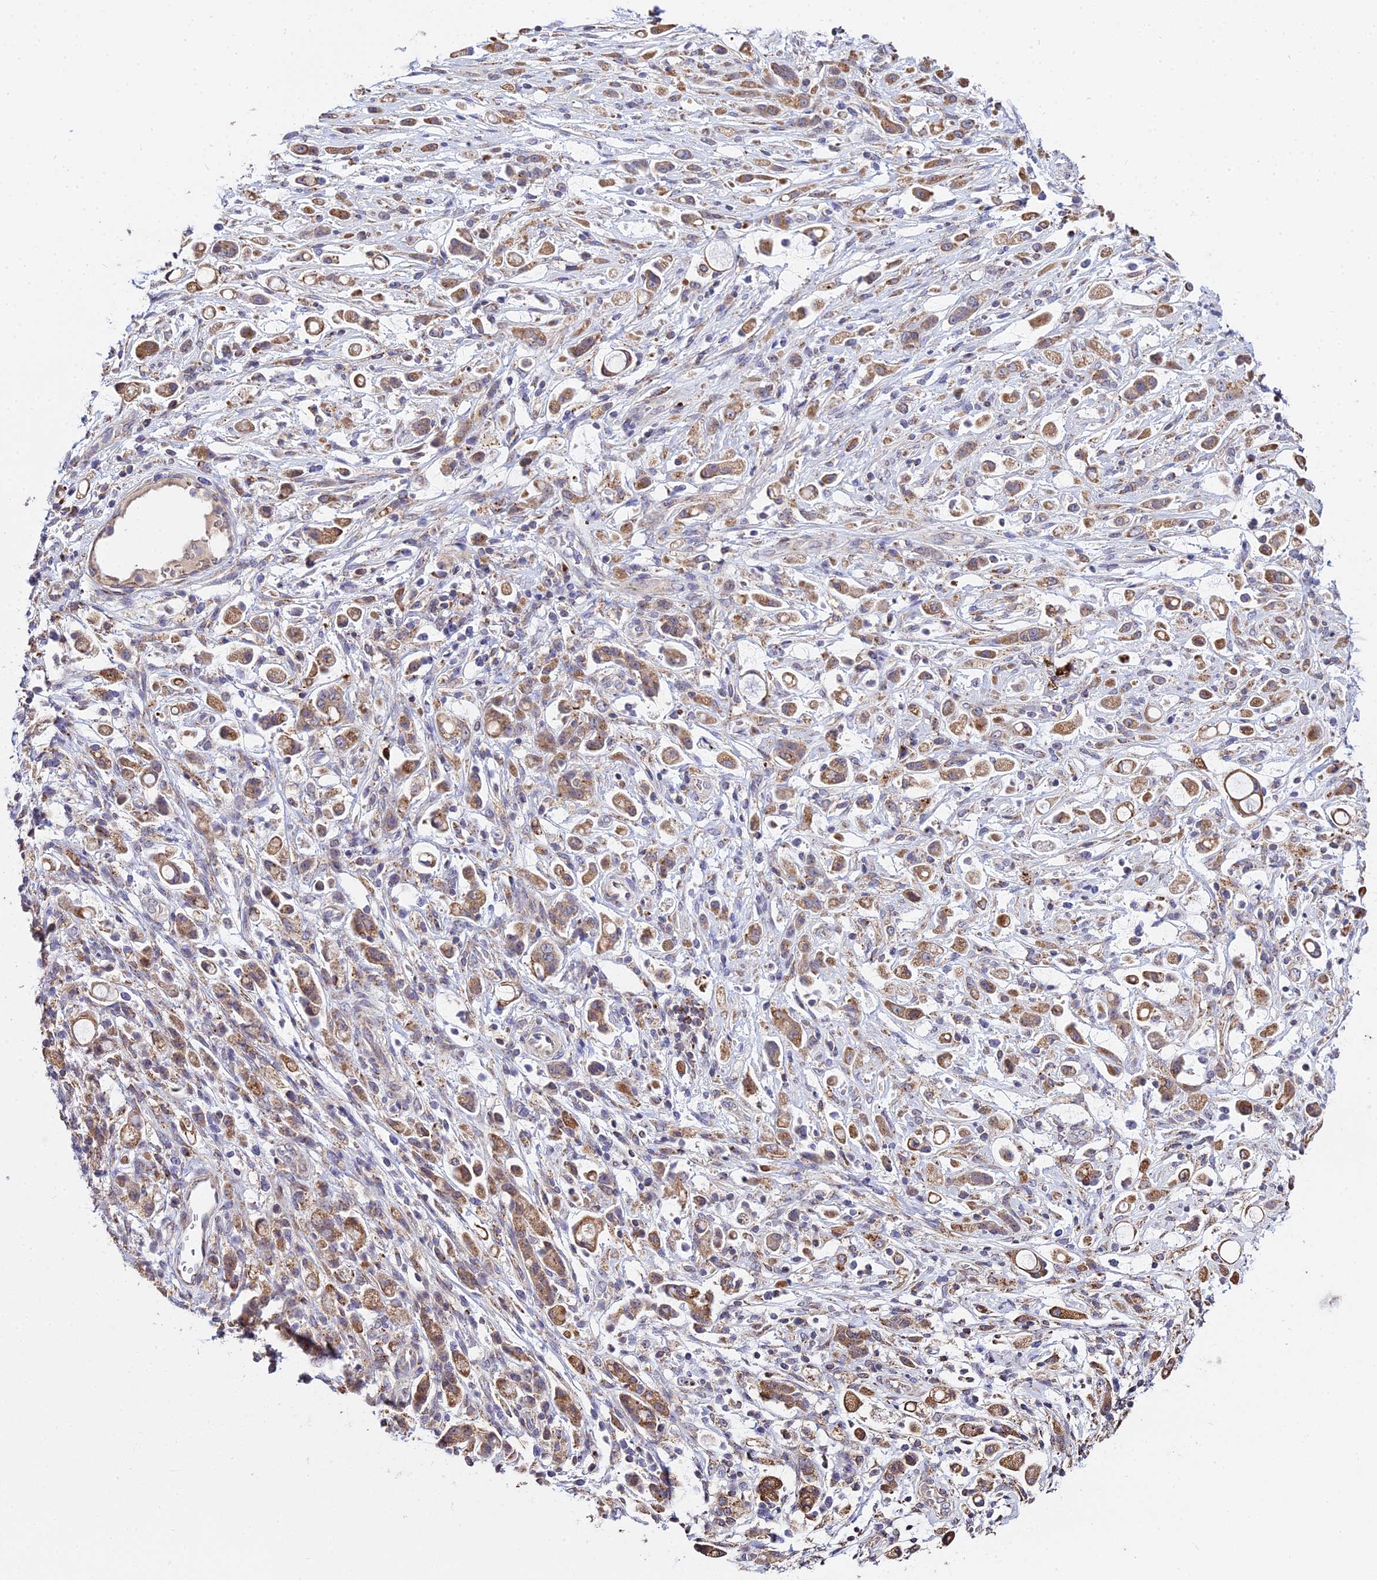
{"staining": {"intensity": "moderate", "quantity": ">75%", "location": "cytoplasmic/membranous"}, "tissue": "stomach cancer", "cell_type": "Tumor cells", "image_type": "cancer", "snomed": [{"axis": "morphology", "description": "Adenocarcinoma, NOS"}, {"axis": "topography", "description": "Stomach"}], "caption": "A micrograph showing moderate cytoplasmic/membranous staining in approximately >75% of tumor cells in stomach adenocarcinoma, as visualized by brown immunohistochemical staining.", "gene": "PEX19", "patient": {"sex": "female", "age": 60}}